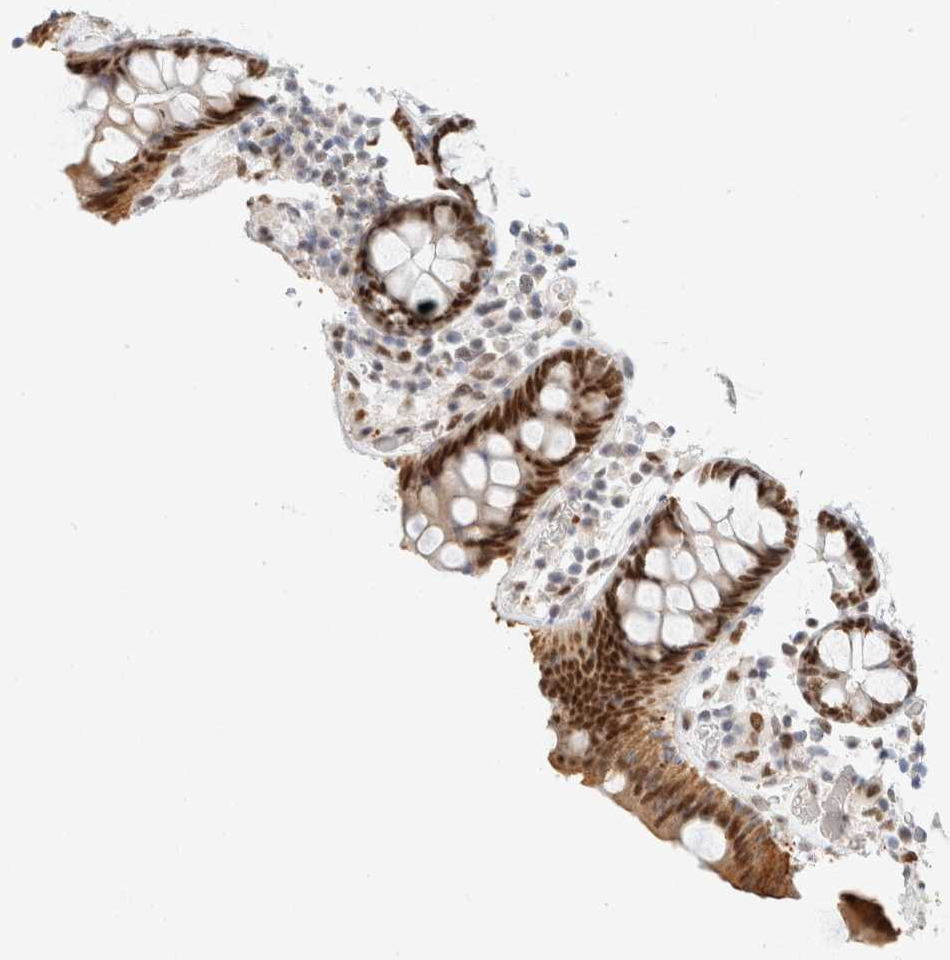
{"staining": {"intensity": "moderate", "quantity": ">75%", "location": "nuclear"}, "tissue": "colon", "cell_type": "Endothelial cells", "image_type": "normal", "snomed": [{"axis": "morphology", "description": "Normal tissue, NOS"}, {"axis": "topography", "description": "Colon"}], "caption": "A medium amount of moderate nuclear positivity is present in about >75% of endothelial cells in unremarkable colon. The protein is stained brown, and the nuclei are stained in blue (DAB IHC with brightfield microscopy, high magnification).", "gene": "ZNF768", "patient": {"sex": "female", "age": 80}}